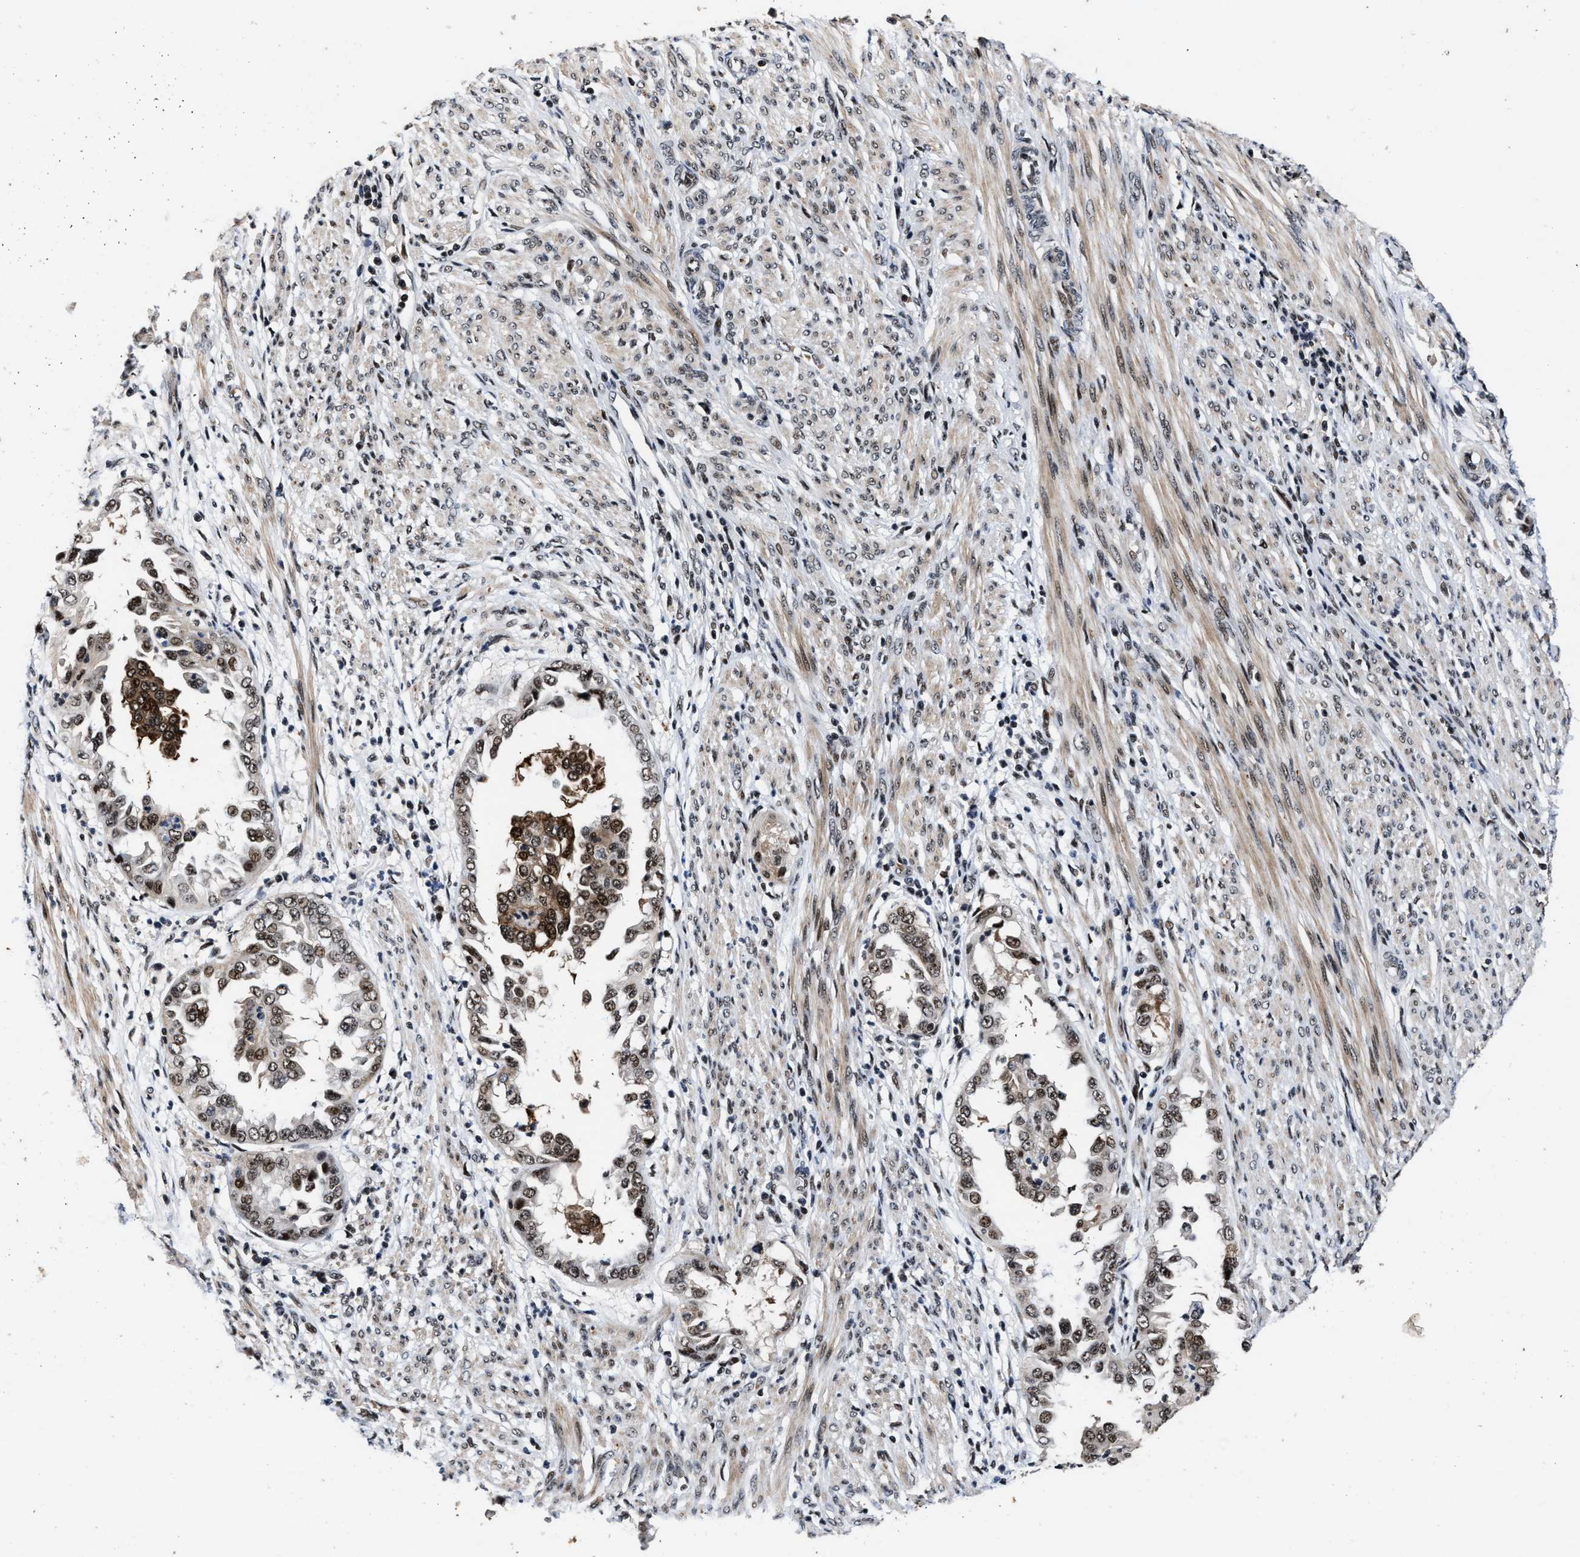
{"staining": {"intensity": "moderate", "quantity": ">75%", "location": "cytoplasmic/membranous,nuclear"}, "tissue": "endometrial cancer", "cell_type": "Tumor cells", "image_type": "cancer", "snomed": [{"axis": "morphology", "description": "Adenocarcinoma, NOS"}, {"axis": "topography", "description": "Endometrium"}], "caption": "Human endometrial adenocarcinoma stained for a protein (brown) reveals moderate cytoplasmic/membranous and nuclear positive positivity in approximately >75% of tumor cells.", "gene": "ZNF233", "patient": {"sex": "female", "age": 85}}